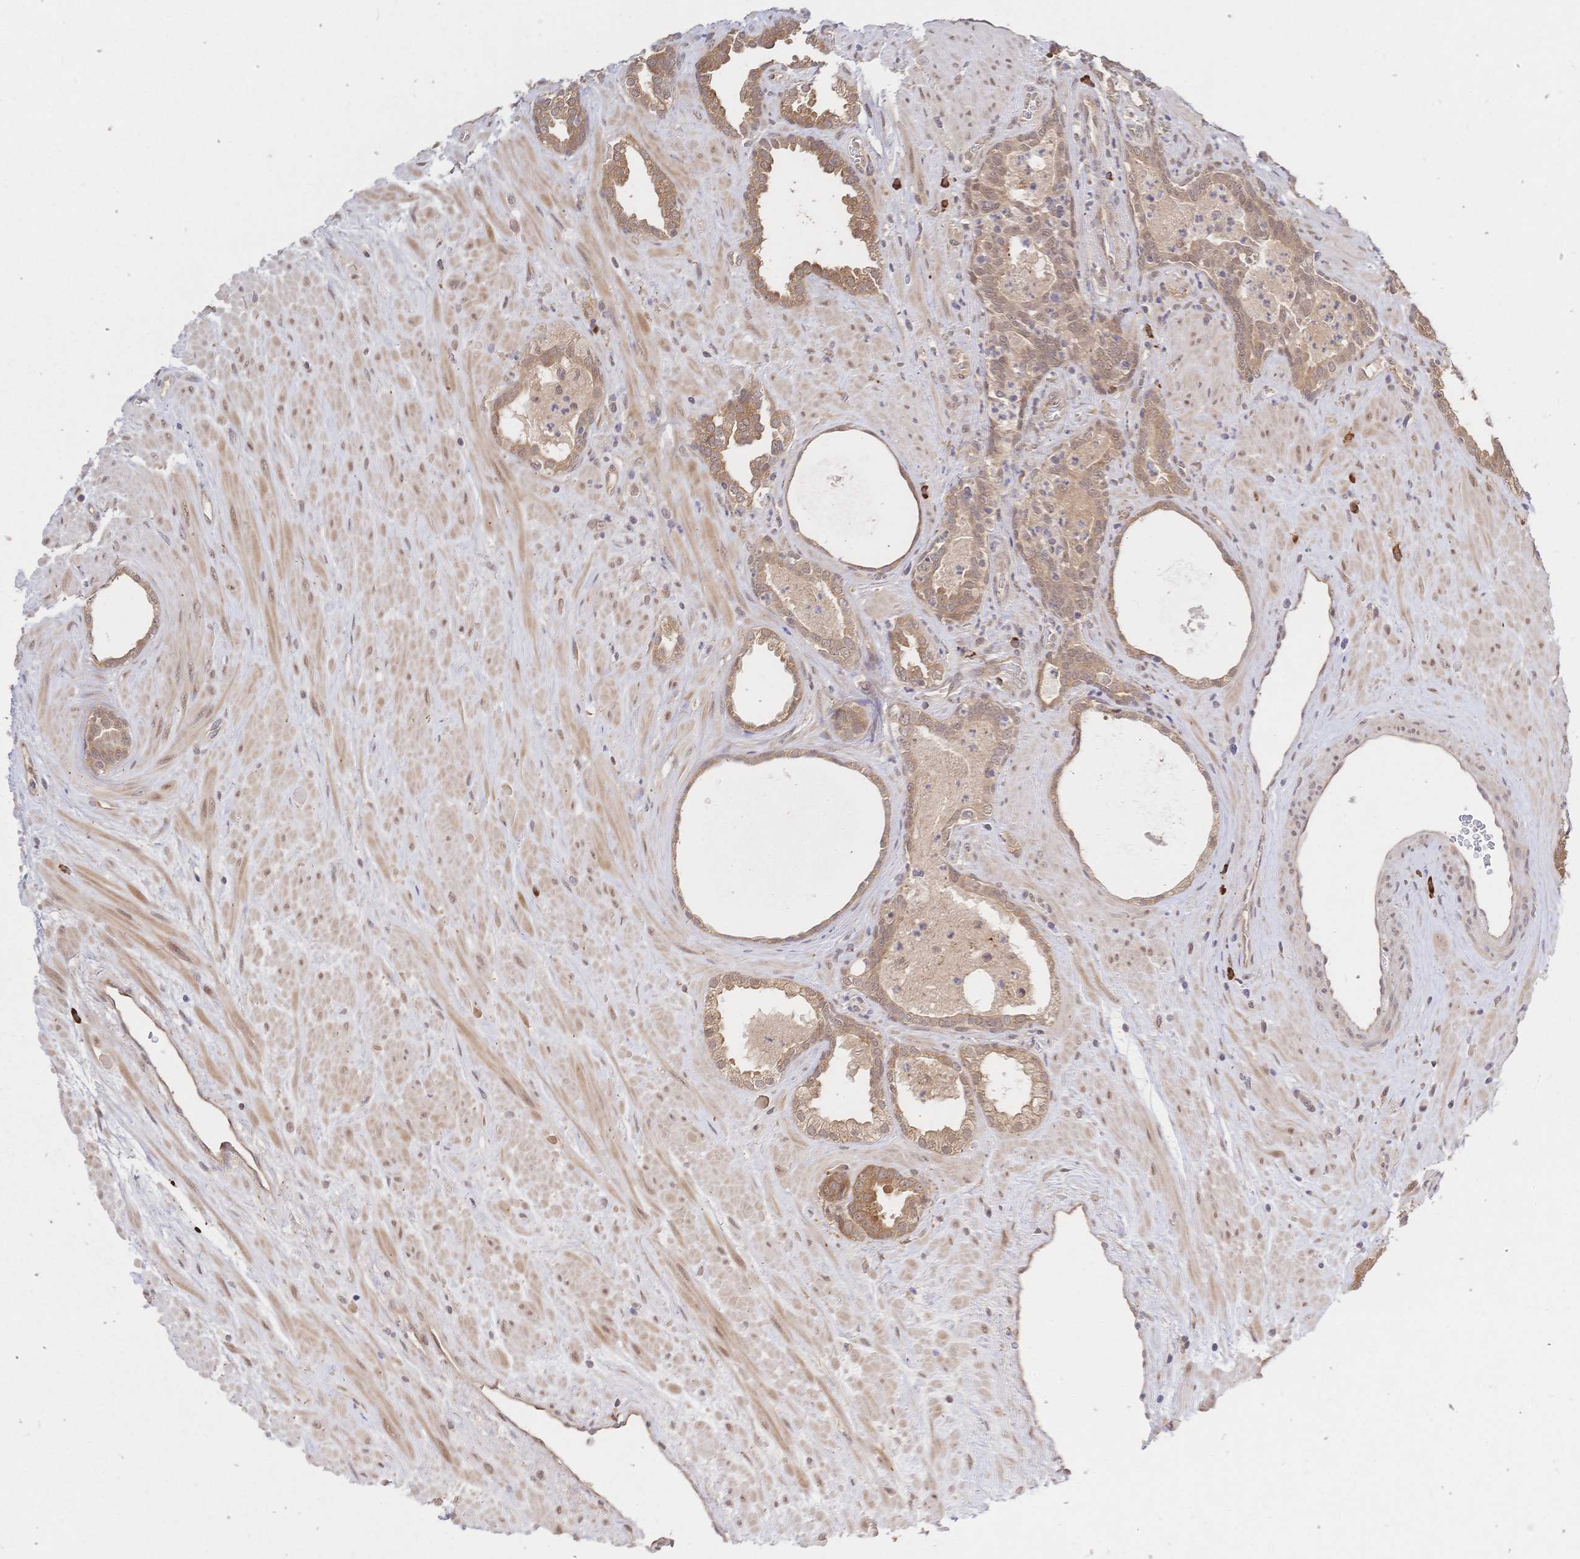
{"staining": {"intensity": "moderate", "quantity": ">75%", "location": "cytoplasmic/membranous"}, "tissue": "prostate cancer", "cell_type": "Tumor cells", "image_type": "cancer", "snomed": [{"axis": "morphology", "description": "Adenocarcinoma, Low grade"}, {"axis": "topography", "description": "Prostate"}], "caption": "Protein staining of adenocarcinoma (low-grade) (prostate) tissue shows moderate cytoplasmic/membranous staining in about >75% of tumor cells.", "gene": "LMO4", "patient": {"sex": "male", "age": 62}}